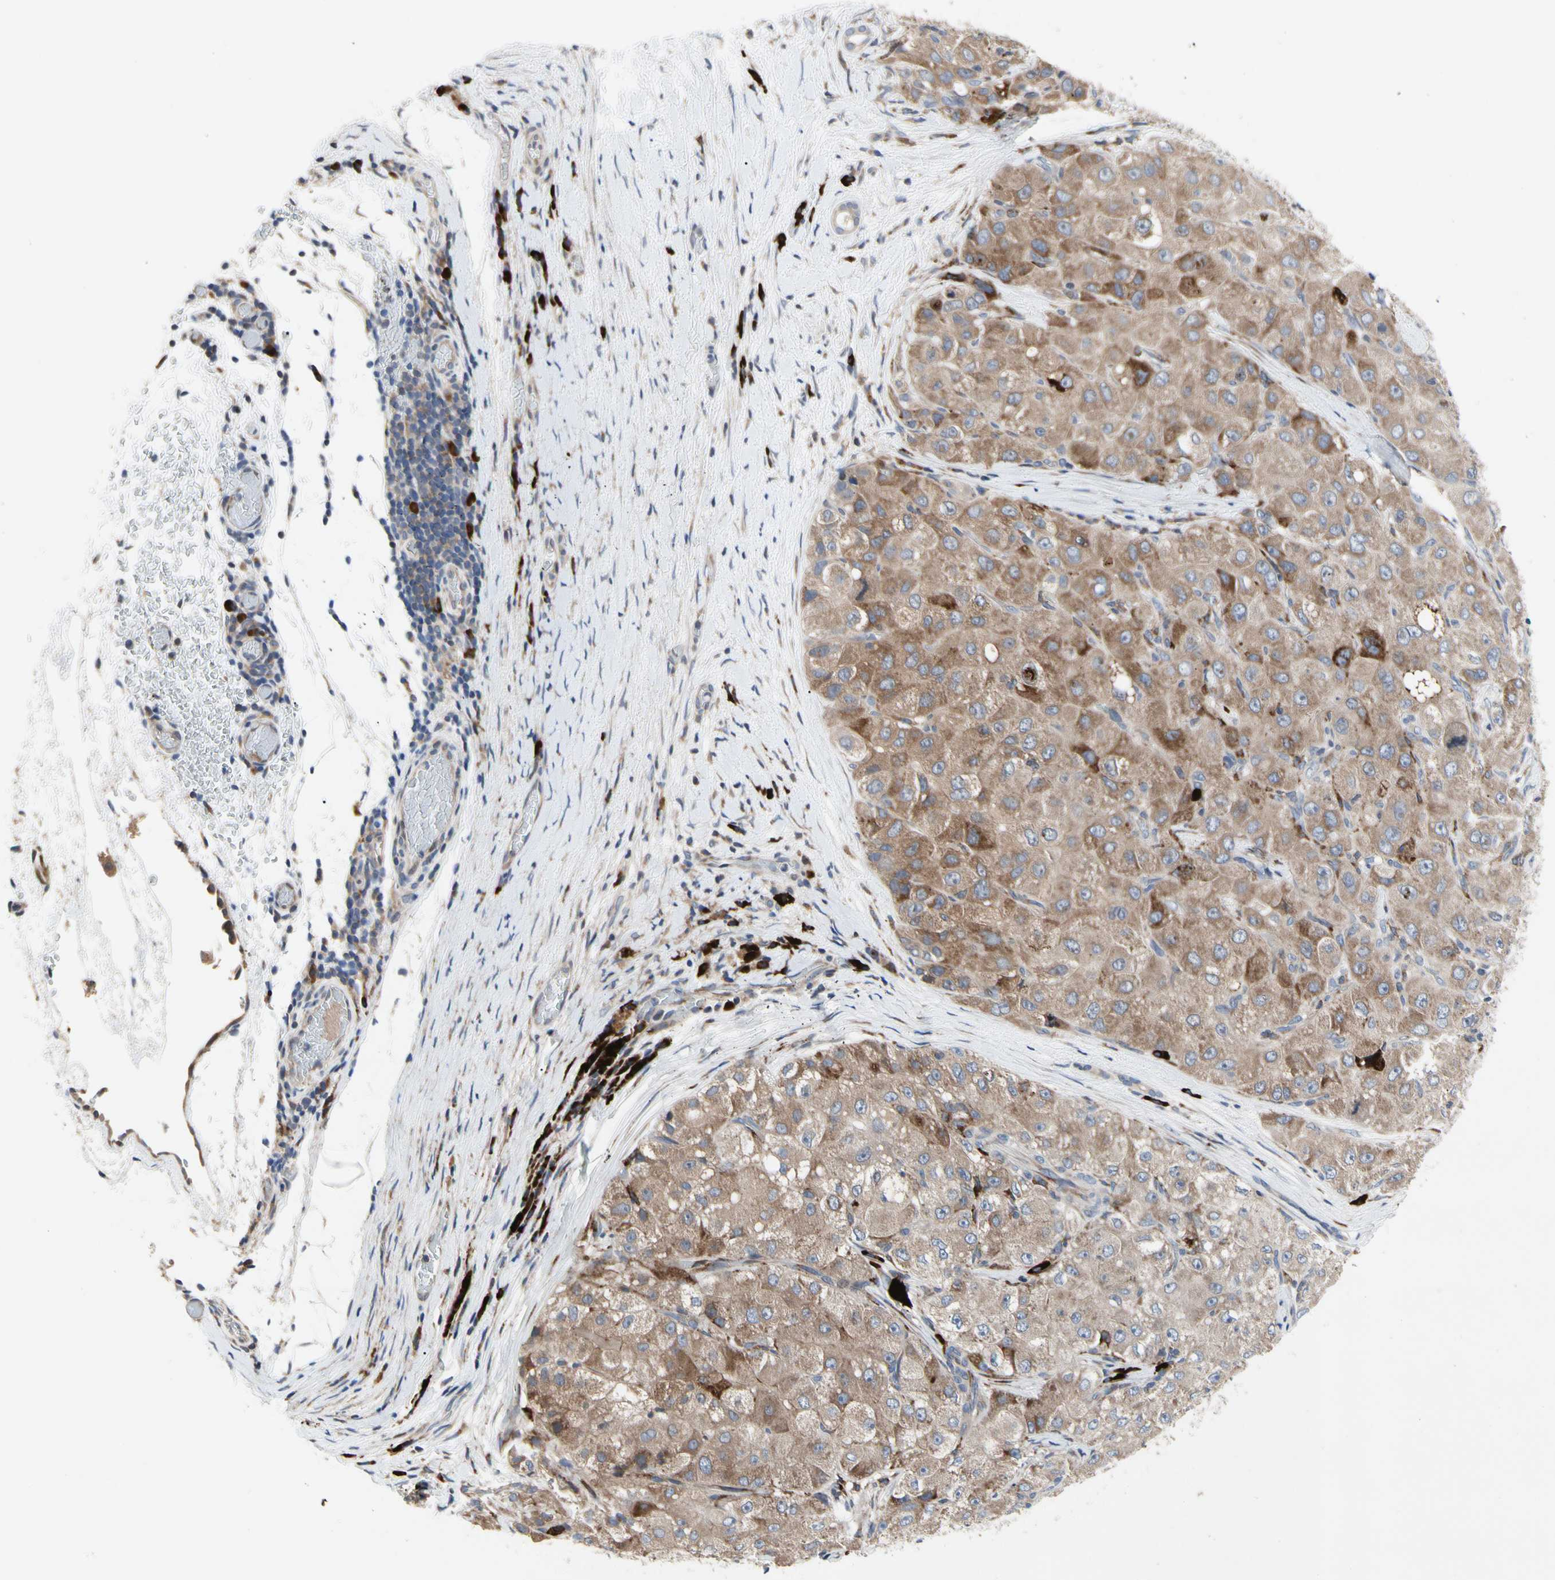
{"staining": {"intensity": "moderate", "quantity": ">75%", "location": "cytoplasmic/membranous"}, "tissue": "liver cancer", "cell_type": "Tumor cells", "image_type": "cancer", "snomed": [{"axis": "morphology", "description": "Carcinoma, Hepatocellular, NOS"}, {"axis": "topography", "description": "Liver"}], "caption": "This micrograph reveals immunohistochemistry (IHC) staining of liver cancer (hepatocellular carcinoma), with medium moderate cytoplasmic/membranous staining in approximately >75% of tumor cells.", "gene": "MMEL1", "patient": {"sex": "male", "age": 80}}